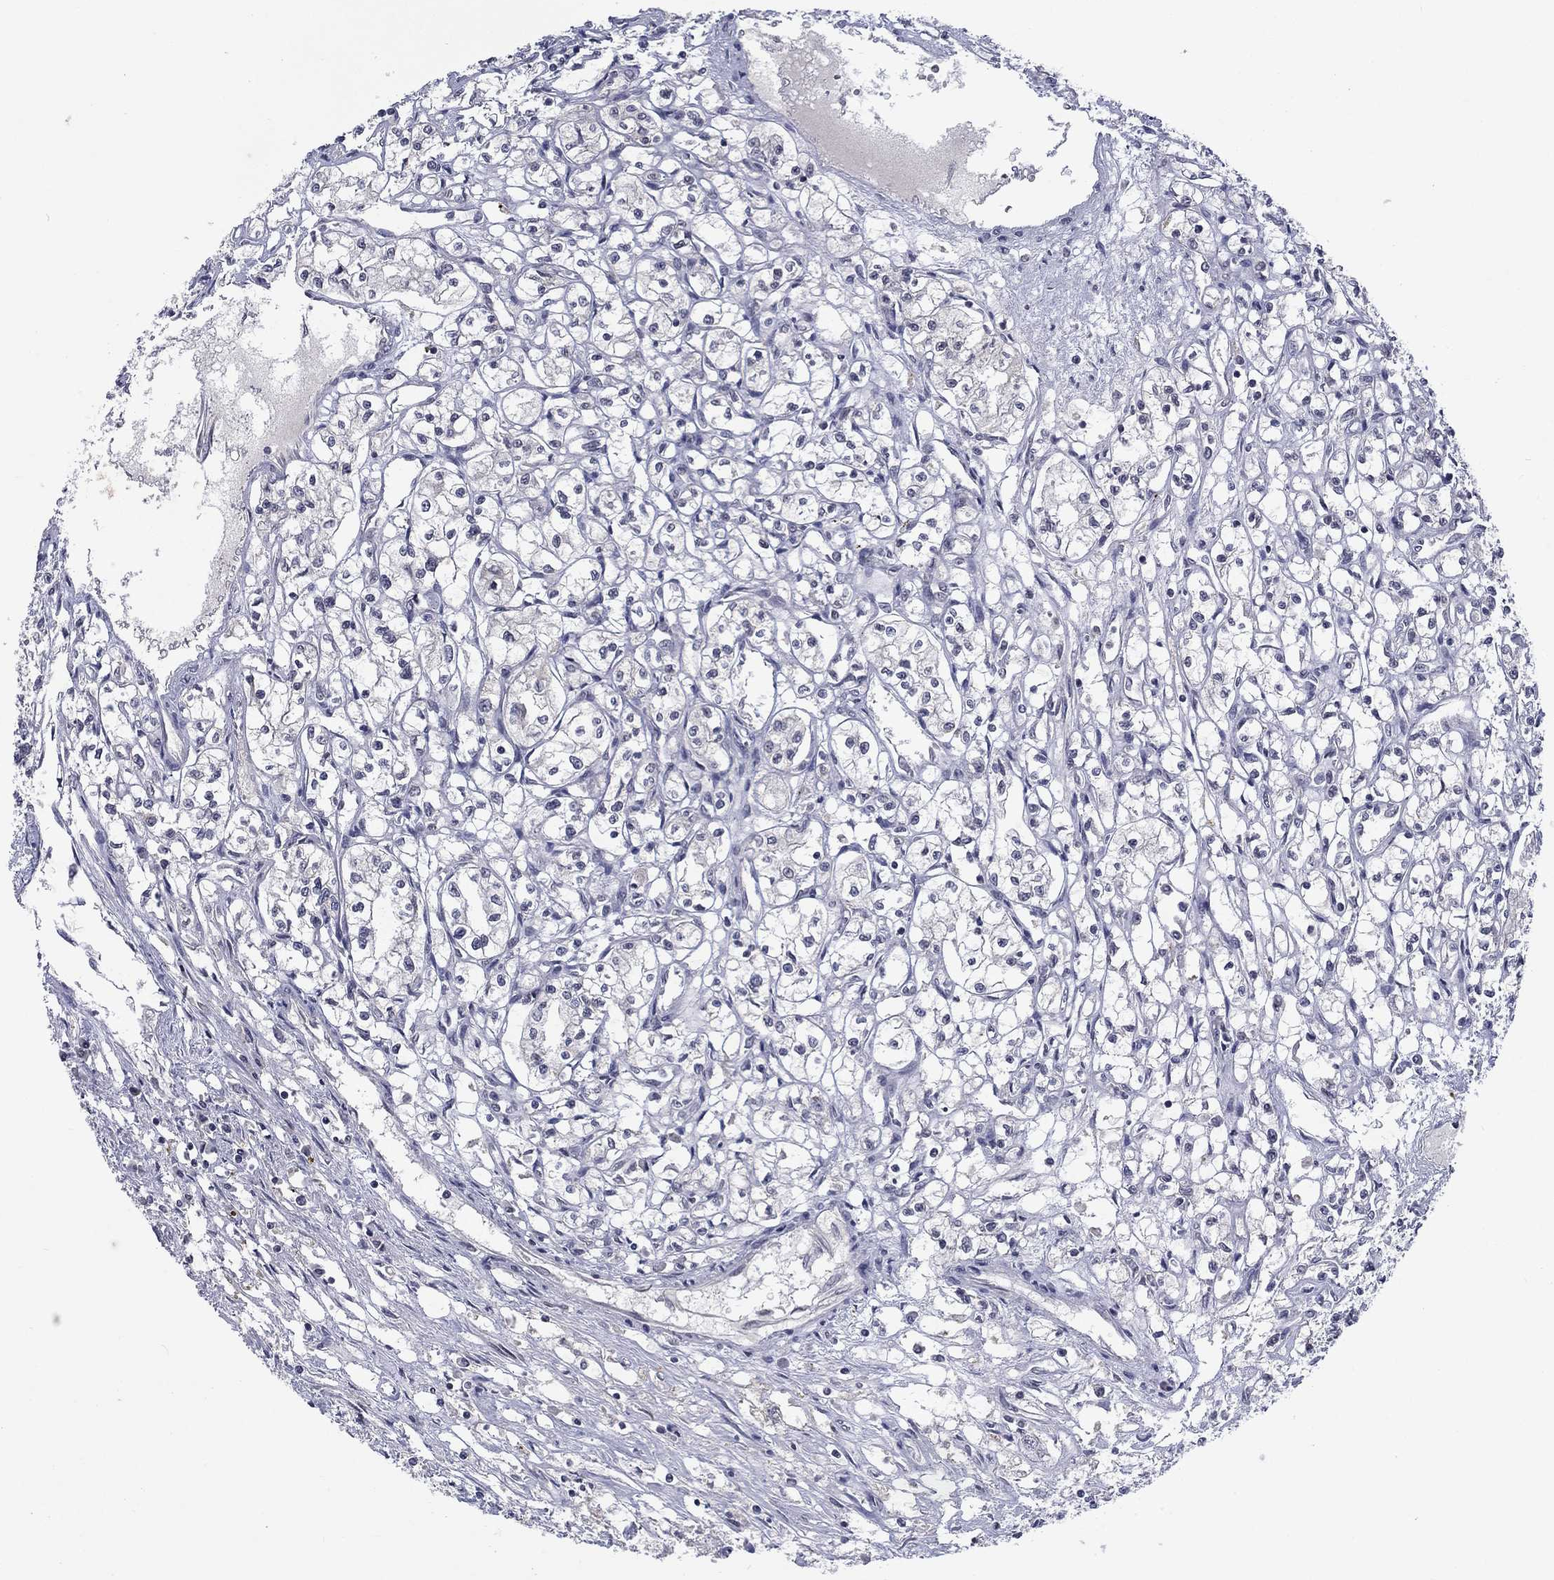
{"staining": {"intensity": "negative", "quantity": "none", "location": "none"}, "tissue": "renal cancer", "cell_type": "Tumor cells", "image_type": "cancer", "snomed": [{"axis": "morphology", "description": "Adenocarcinoma, NOS"}, {"axis": "topography", "description": "Kidney"}], "caption": "Adenocarcinoma (renal) was stained to show a protein in brown. There is no significant staining in tumor cells.", "gene": "SPATA33", "patient": {"sex": "male", "age": 56}}